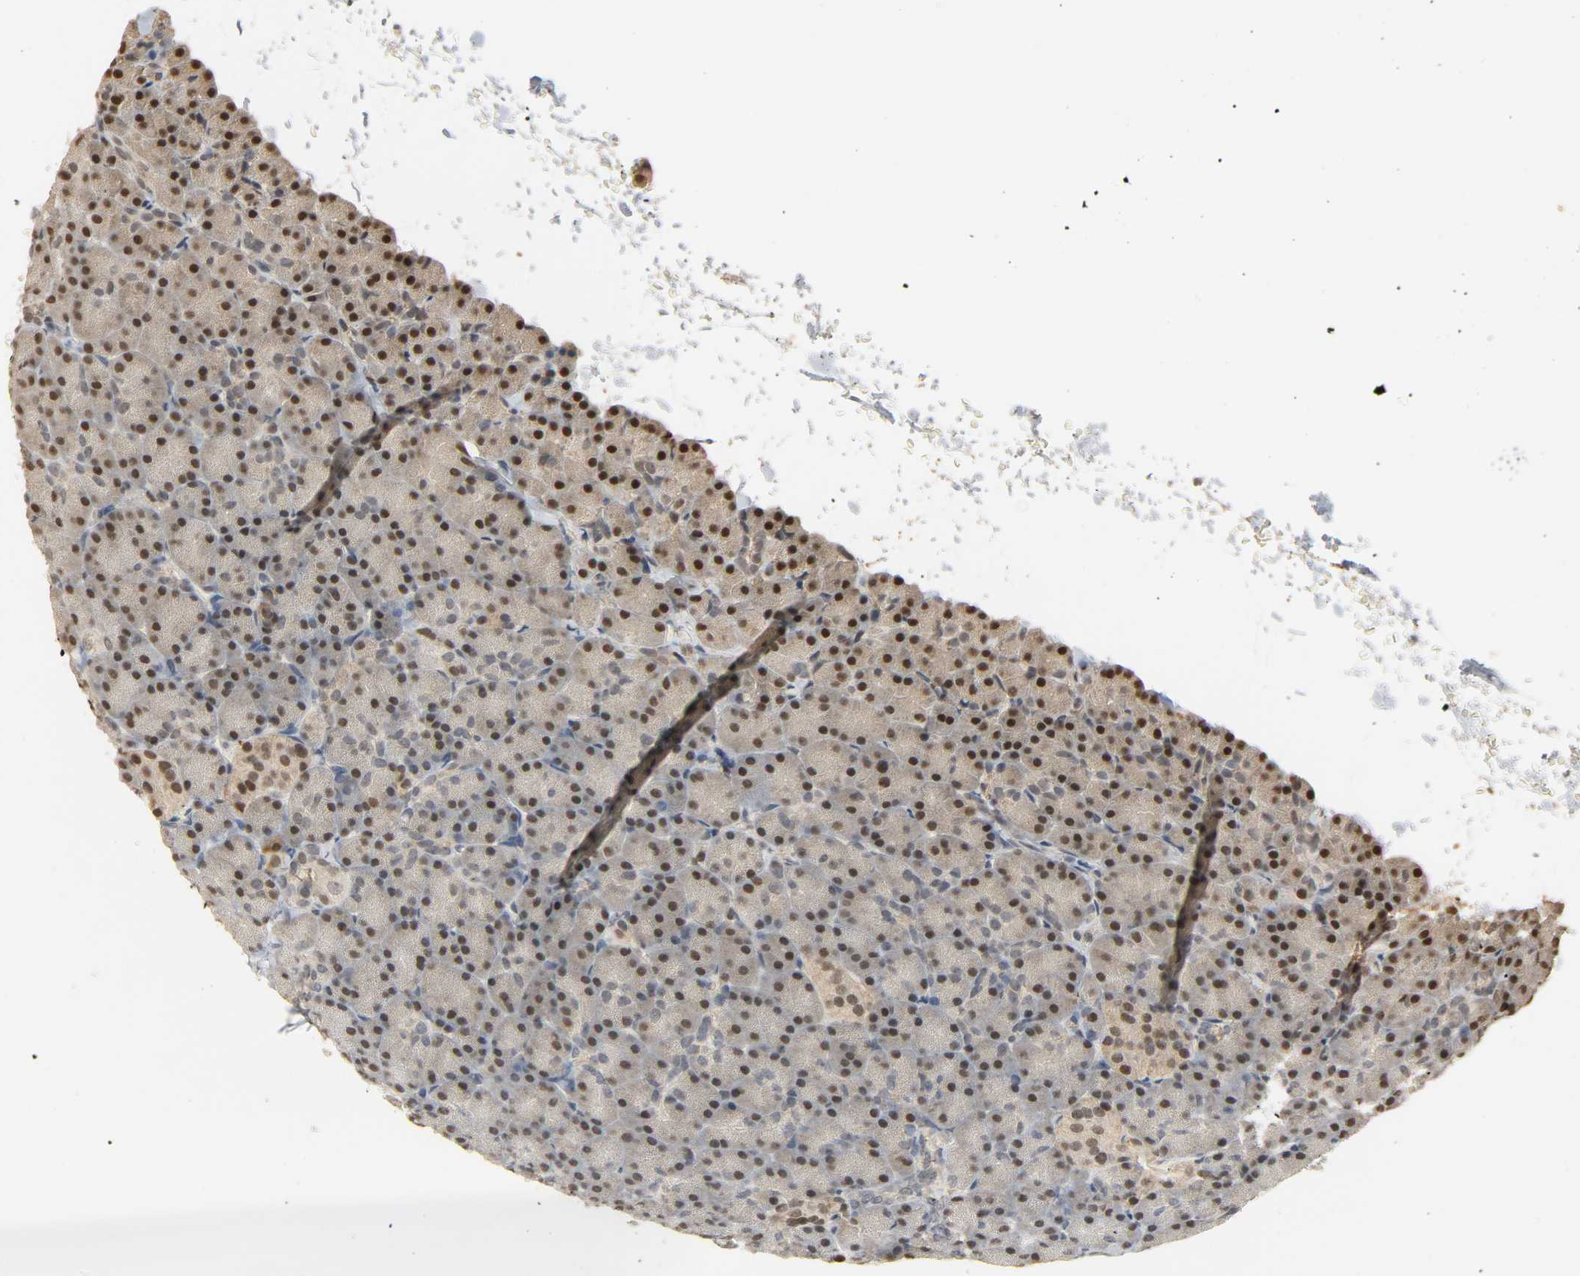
{"staining": {"intensity": "moderate", "quantity": ">75%", "location": "nuclear"}, "tissue": "pancreas", "cell_type": "Exocrine glandular cells", "image_type": "normal", "snomed": [{"axis": "morphology", "description": "Normal tissue, NOS"}, {"axis": "topography", "description": "Pancreas"}], "caption": "High-power microscopy captured an immunohistochemistry (IHC) photomicrograph of benign pancreas, revealing moderate nuclear staining in approximately >75% of exocrine glandular cells.", "gene": "ZFPM2", "patient": {"sex": "female", "age": 43}}